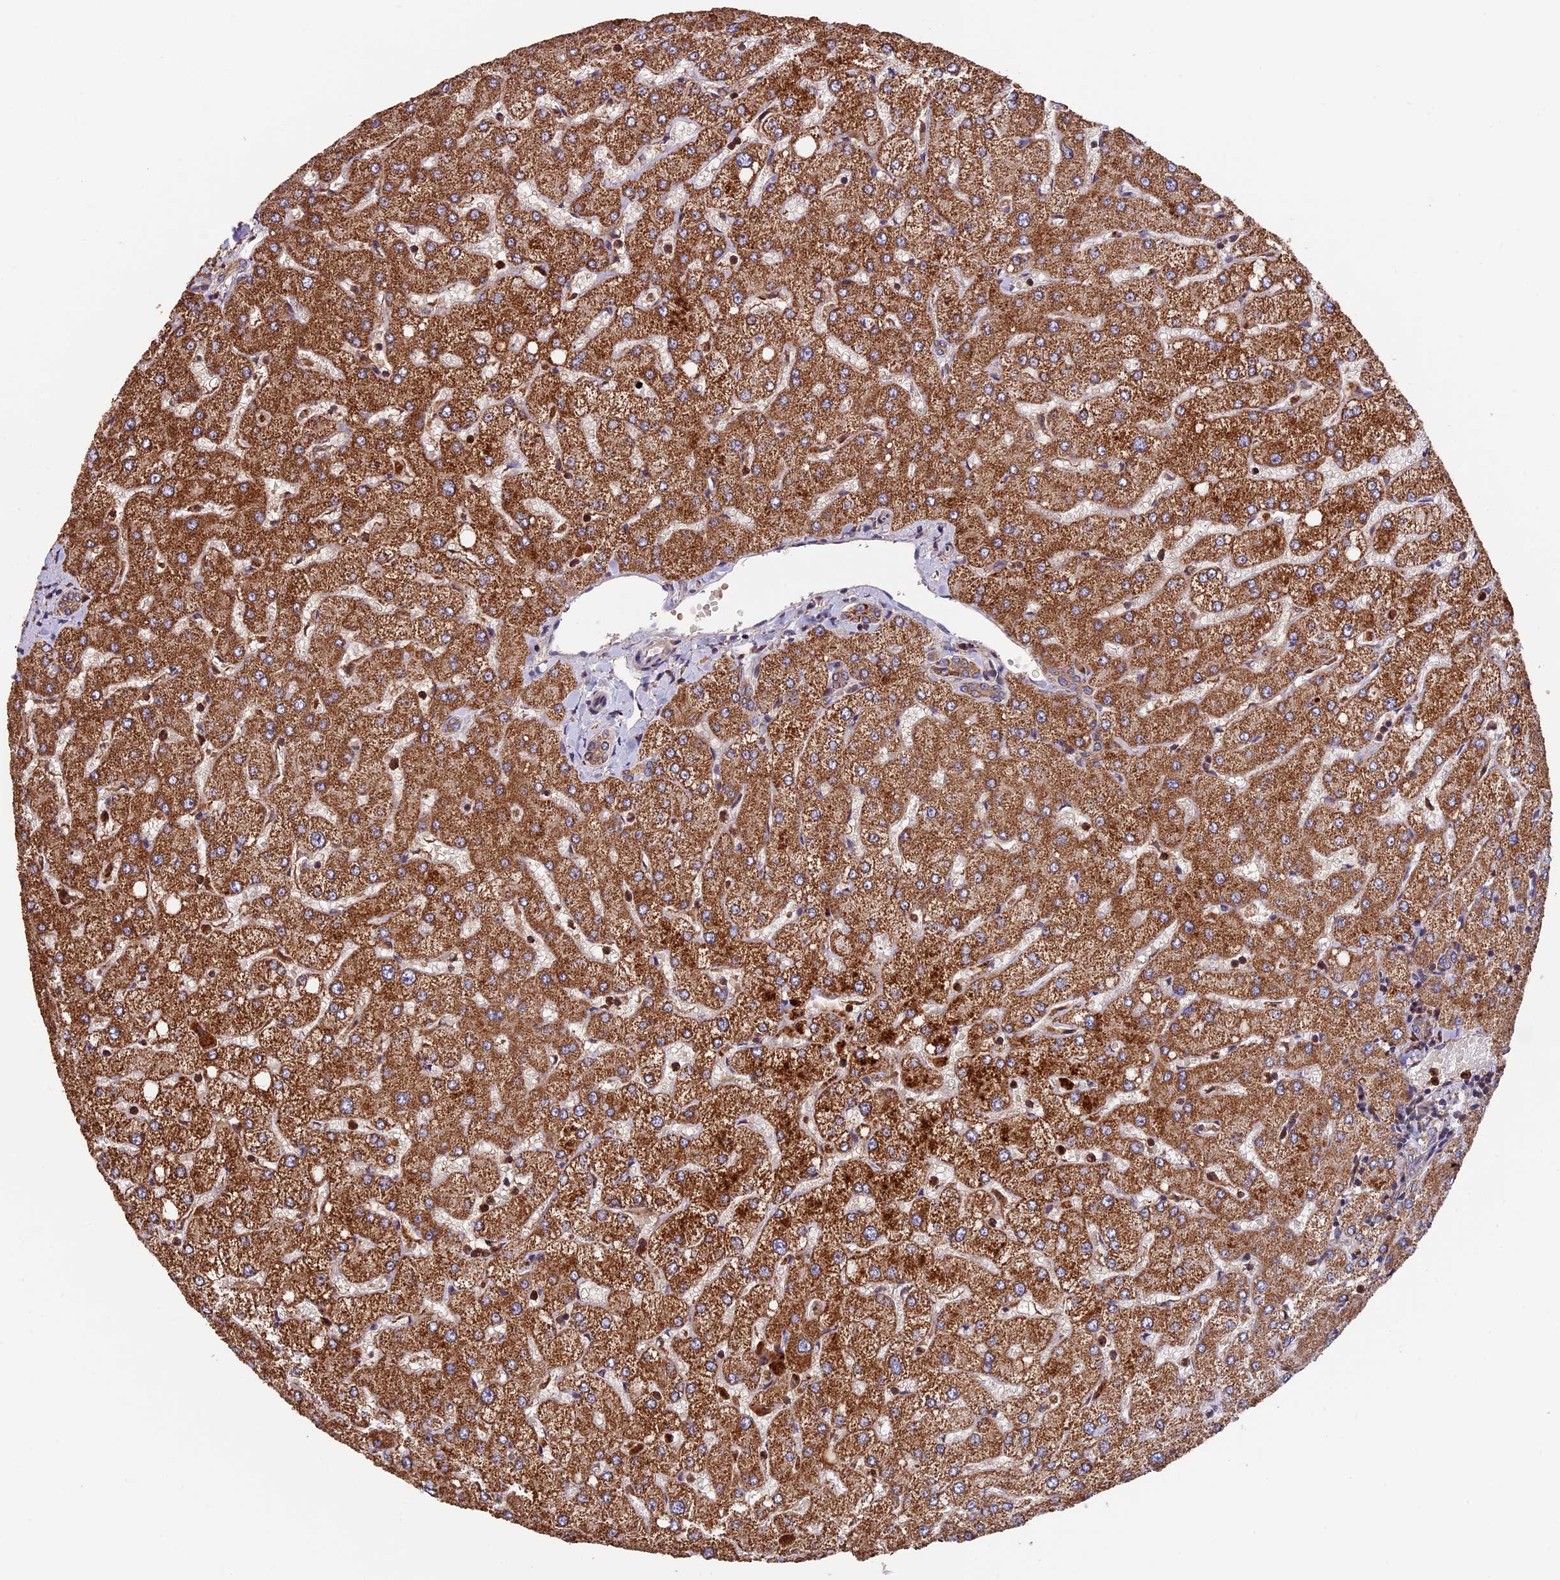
{"staining": {"intensity": "moderate", "quantity": ">75%", "location": "cytoplasmic/membranous"}, "tissue": "liver", "cell_type": "Cholangiocytes", "image_type": "normal", "snomed": [{"axis": "morphology", "description": "Normal tissue, NOS"}, {"axis": "topography", "description": "Liver"}], "caption": "Immunohistochemistry (DAB (3,3'-diaminobenzidine)) staining of benign human liver reveals moderate cytoplasmic/membranous protein expression in about >75% of cholangiocytes.", "gene": "PKD2L2", "patient": {"sex": "female", "age": 54}}